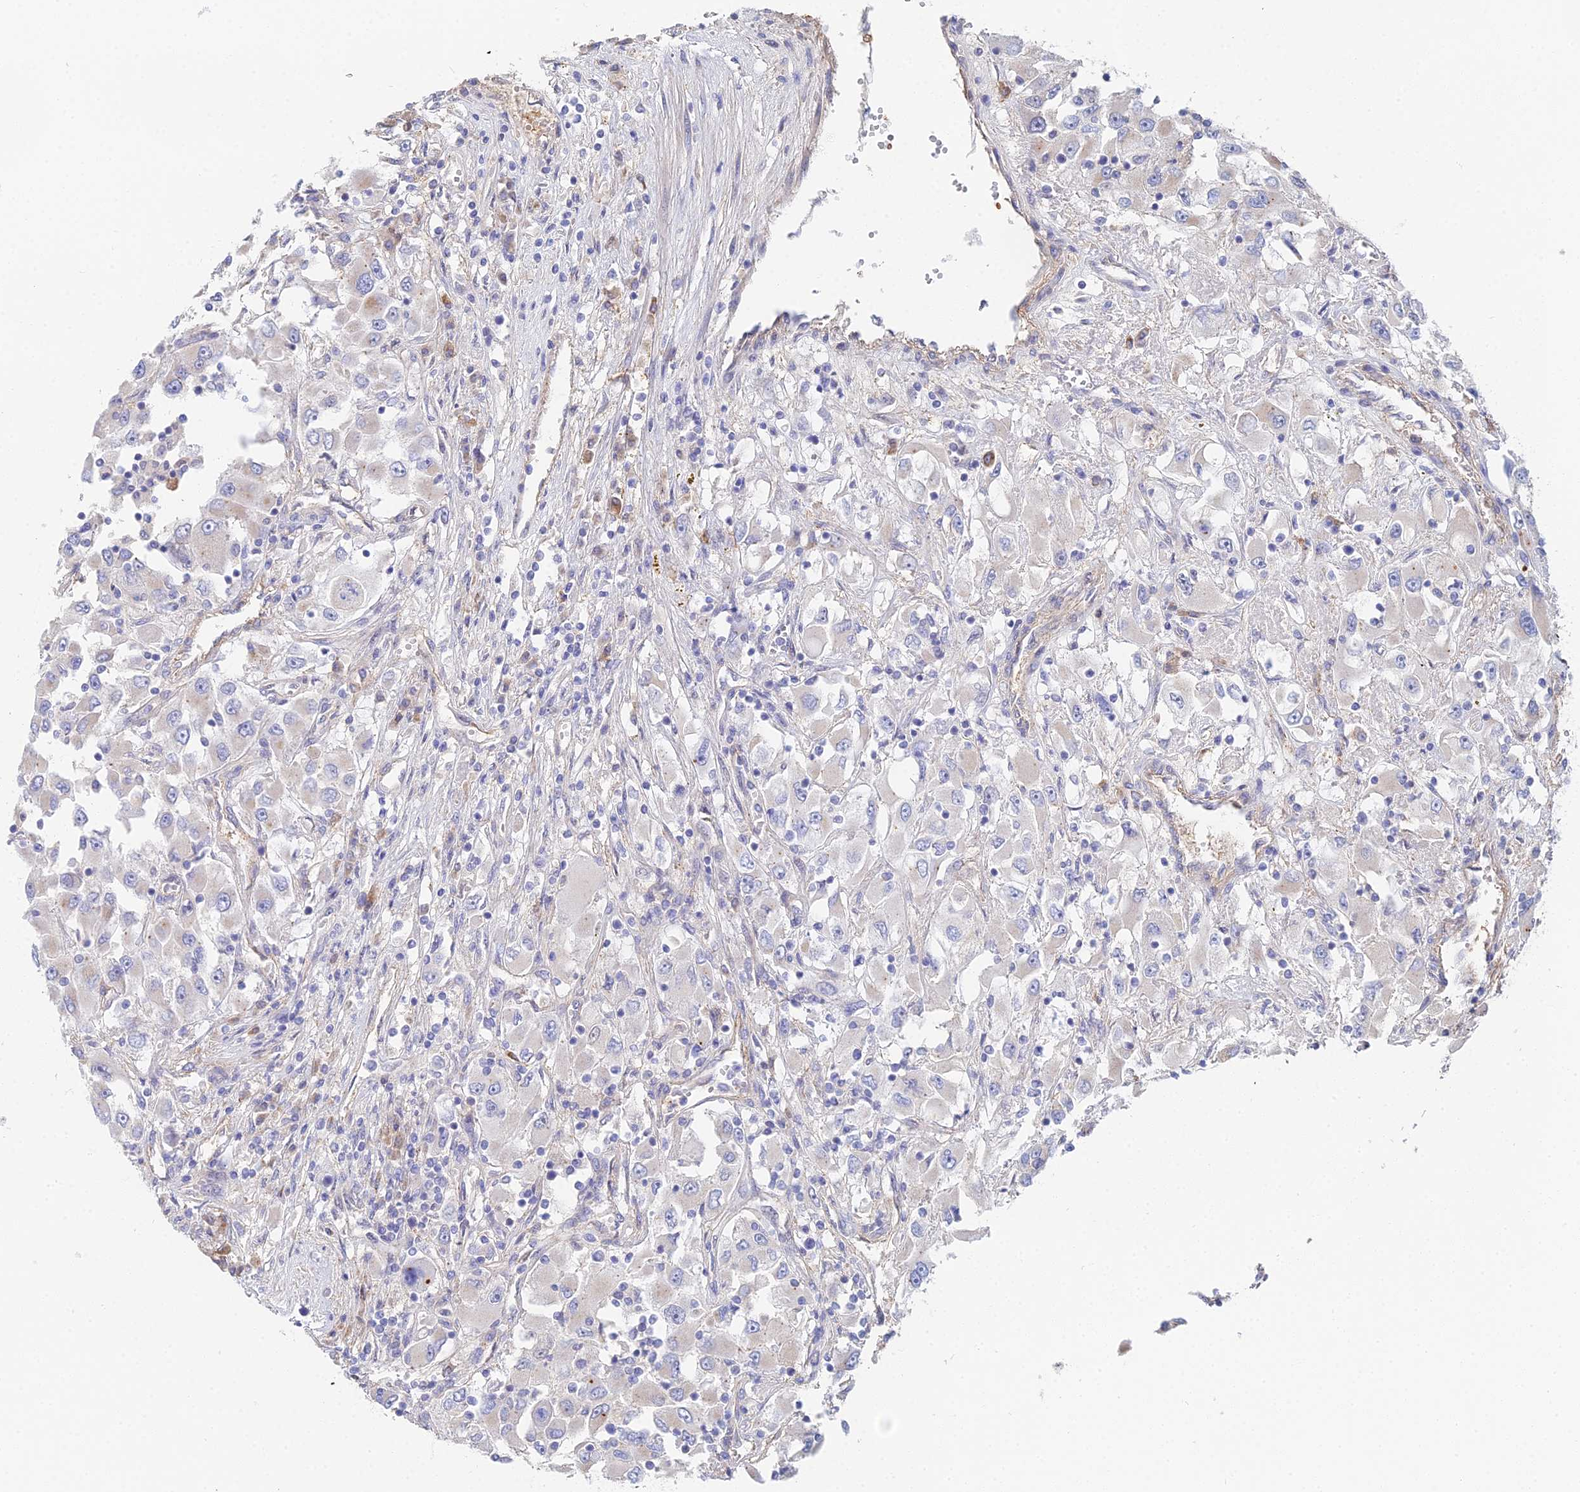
{"staining": {"intensity": "negative", "quantity": "none", "location": "none"}, "tissue": "renal cancer", "cell_type": "Tumor cells", "image_type": "cancer", "snomed": [{"axis": "morphology", "description": "Adenocarcinoma, NOS"}, {"axis": "topography", "description": "Kidney"}], "caption": "There is no significant expression in tumor cells of renal cancer.", "gene": "DNAH14", "patient": {"sex": "female", "age": 52}}